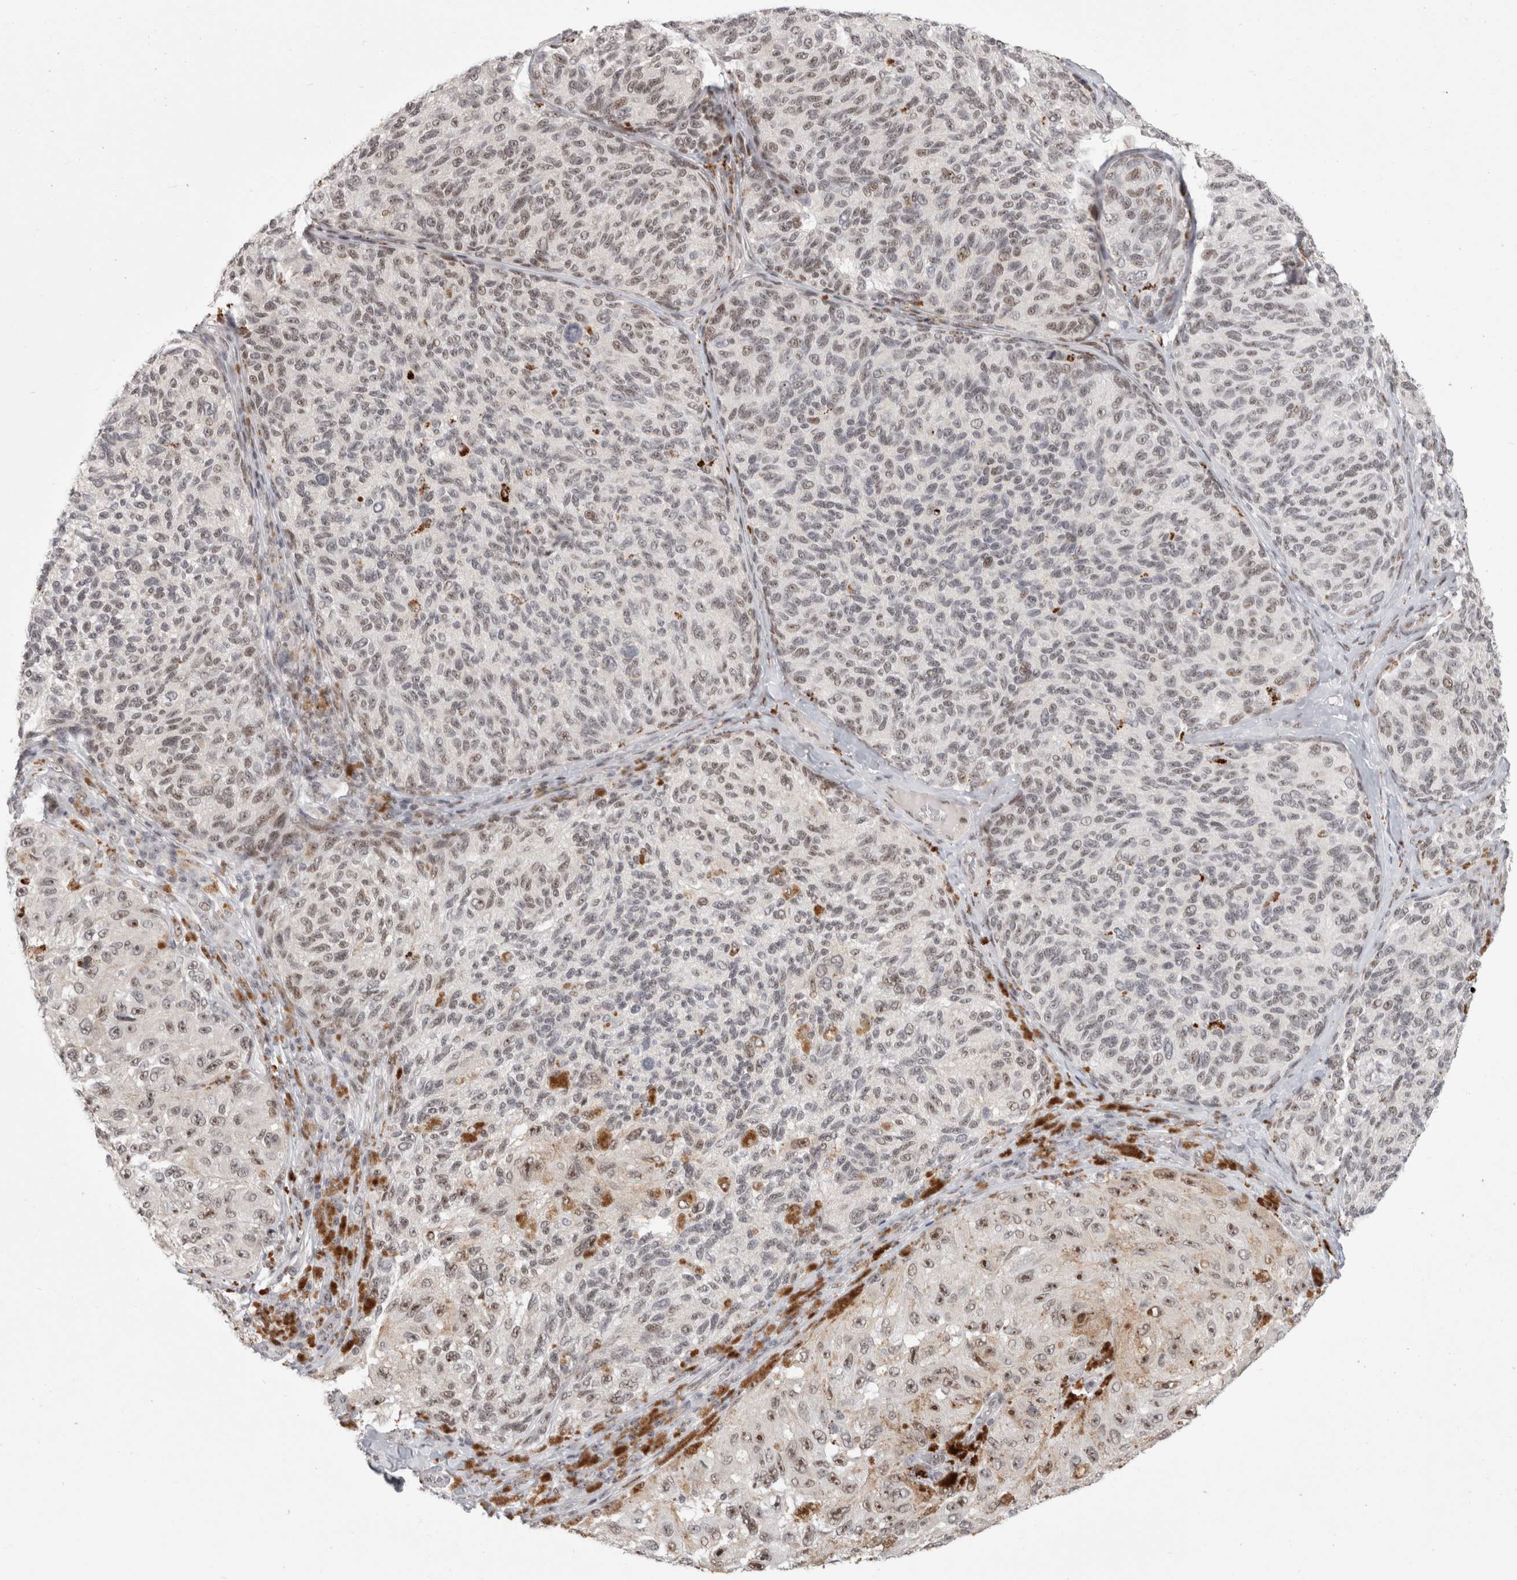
{"staining": {"intensity": "weak", "quantity": ">75%", "location": "nuclear"}, "tissue": "melanoma", "cell_type": "Tumor cells", "image_type": "cancer", "snomed": [{"axis": "morphology", "description": "Malignant melanoma, NOS"}, {"axis": "topography", "description": "Skin"}], "caption": "Melanoma was stained to show a protein in brown. There is low levels of weak nuclear expression in about >75% of tumor cells. Immunohistochemistry (ihc) stains the protein of interest in brown and the nuclei are stained blue.", "gene": "SENP6", "patient": {"sex": "female", "age": 73}}